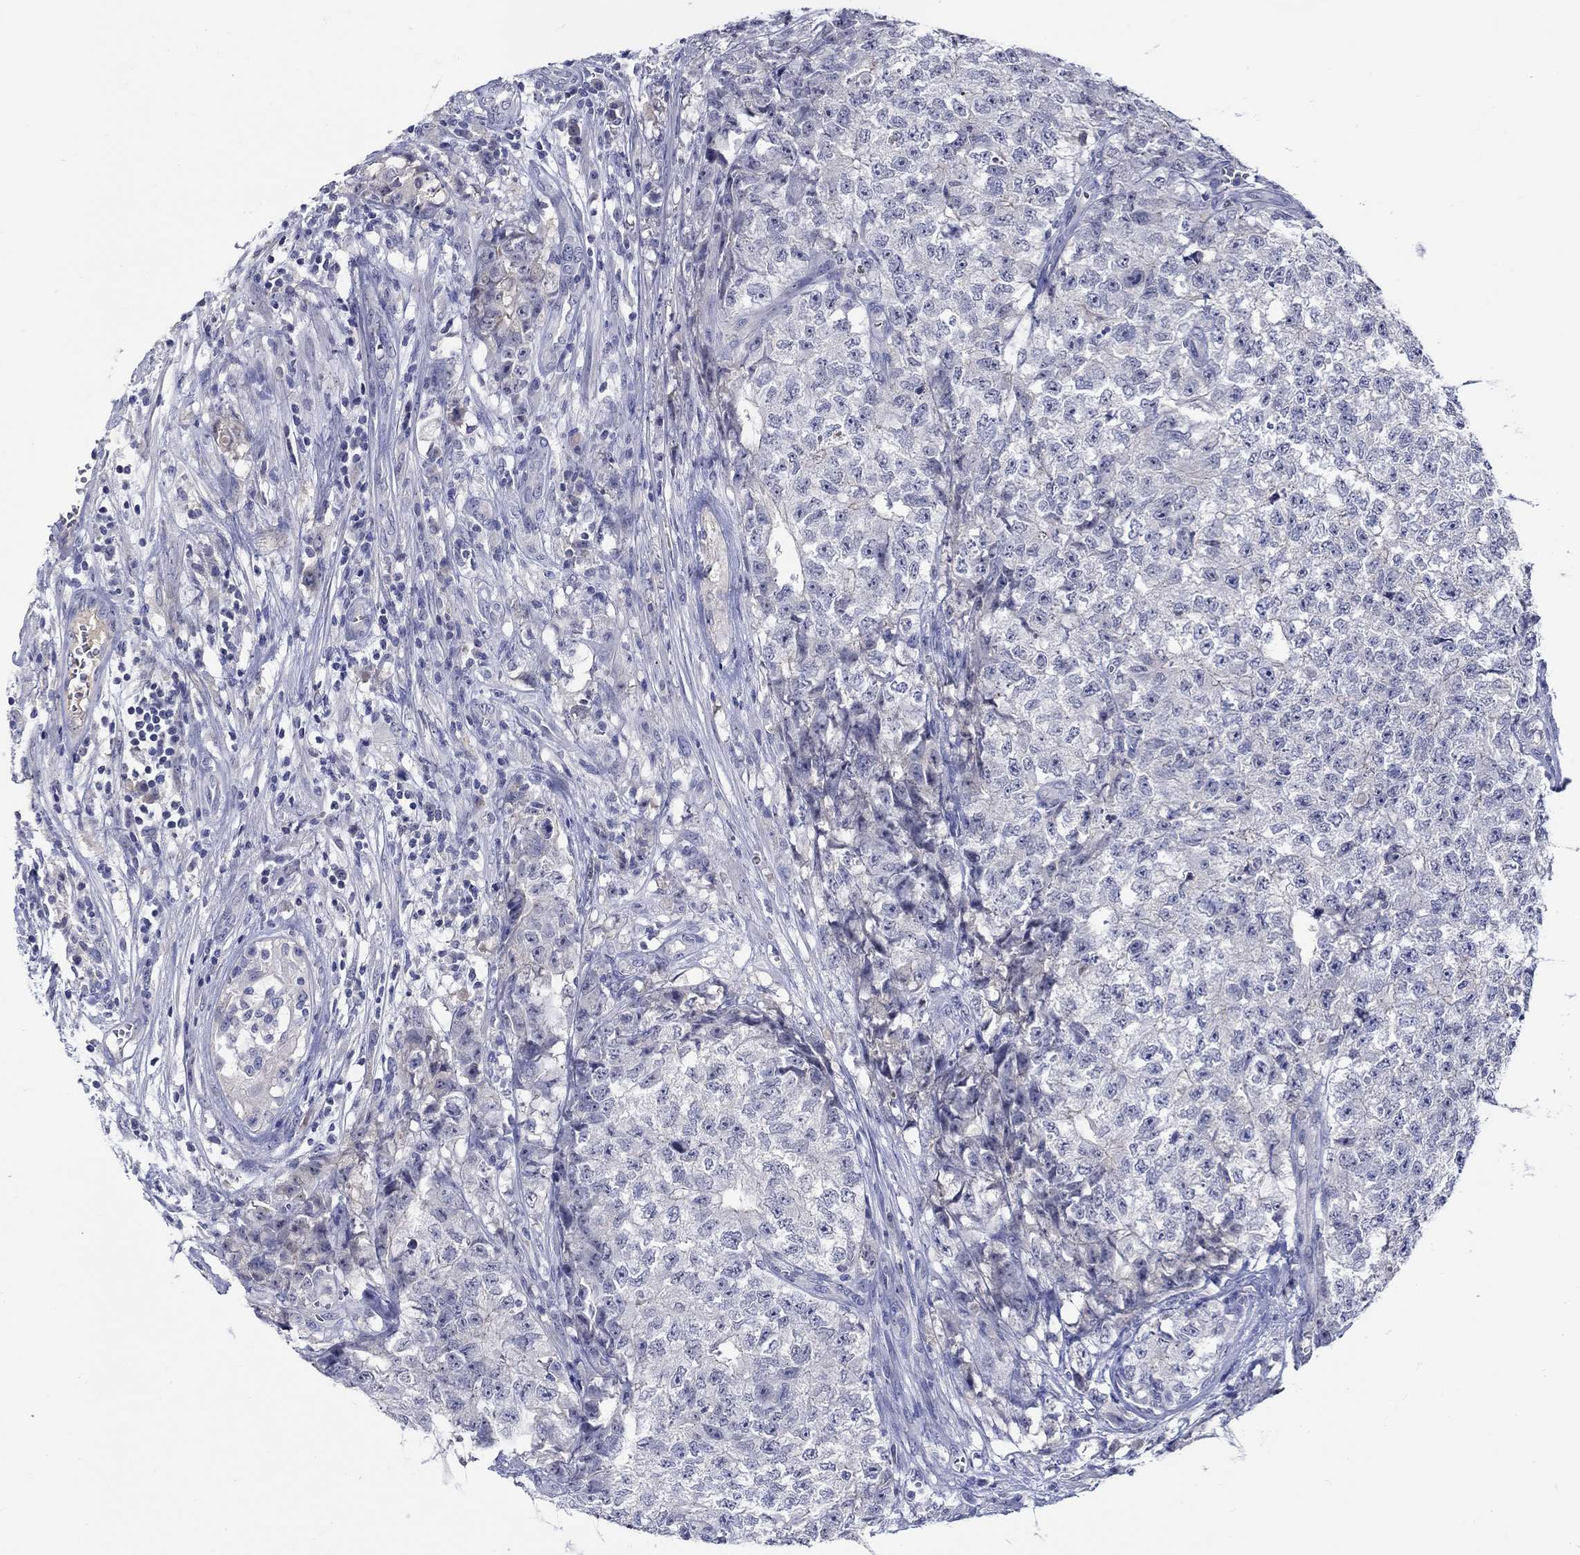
{"staining": {"intensity": "negative", "quantity": "none", "location": "none"}, "tissue": "testis cancer", "cell_type": "Tumor cells", "image_type": "cancer", "snomed": [{"axis": "morphology", "description": "Seminoma, NOS"}, {"axis": "morphology", "description": "Carcinoma, Embryonal, NOS"}, {"axis": "topography", "description": "Testis"}], "caption": "IHC of human testis cancer shows no expression in tumor cells.", "gene": "SLC30A3", "patient": {"sex": "male", "age": 22}}